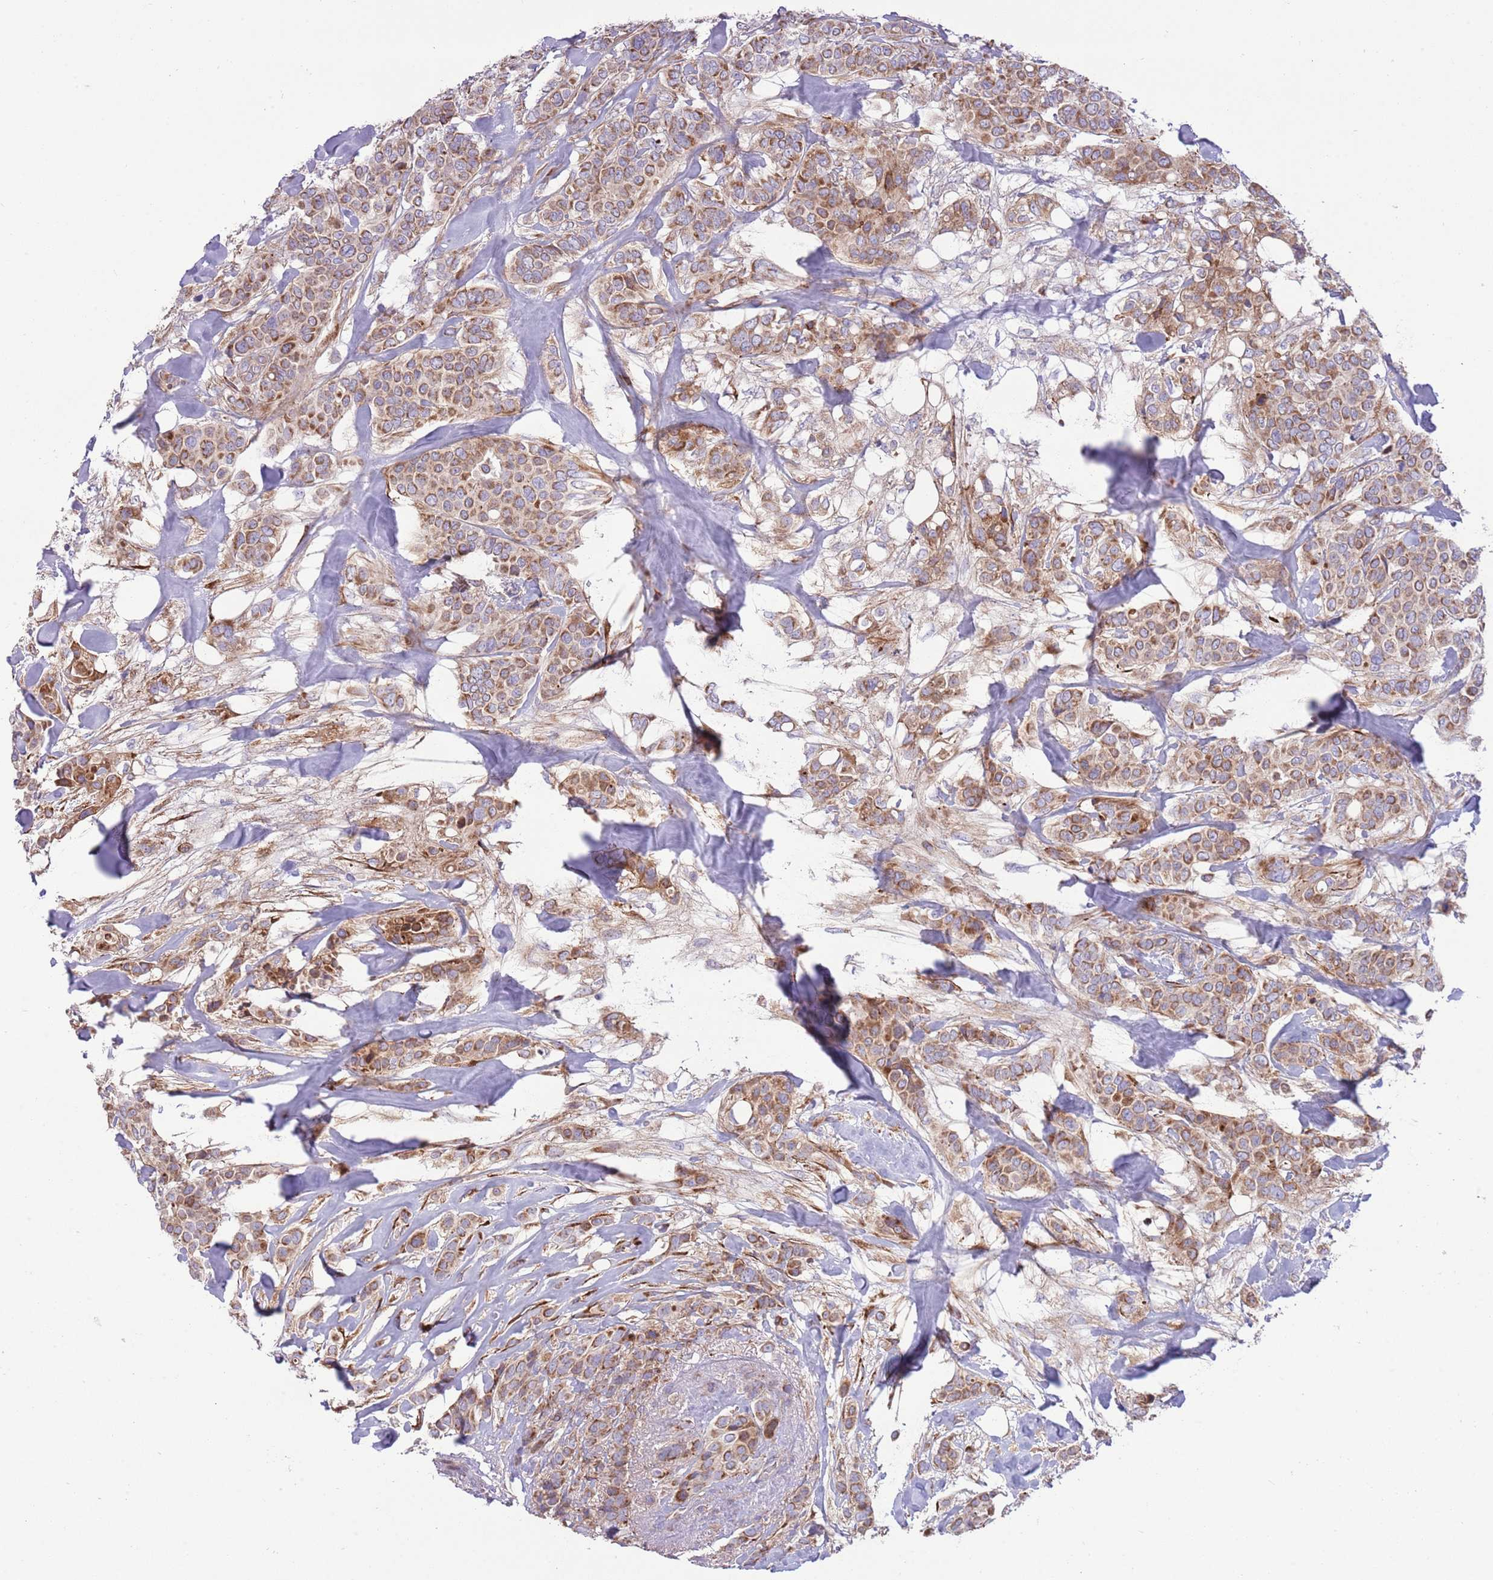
{"staining": {"intensity": "moderate", "quantity": ">75%", "location": "cytoplasmic/membranous"}, "tissue": "breast cancer", "cell_type": "Tumor cells", "image_type": "cancer", "snomed": [{"axis": "morphology", "description": "Lobular carcinoma"}, {"axis": "topography", "description": "Breast"}], "caption": "Lobular carcinoma (breast) stained for a protein (brown) displays moderate cytoplasmic/membranous positive expression in approximately >75% of tumor cells.", "gene": "TOMM5", "patient": {"sex": "female", "age": 51}}